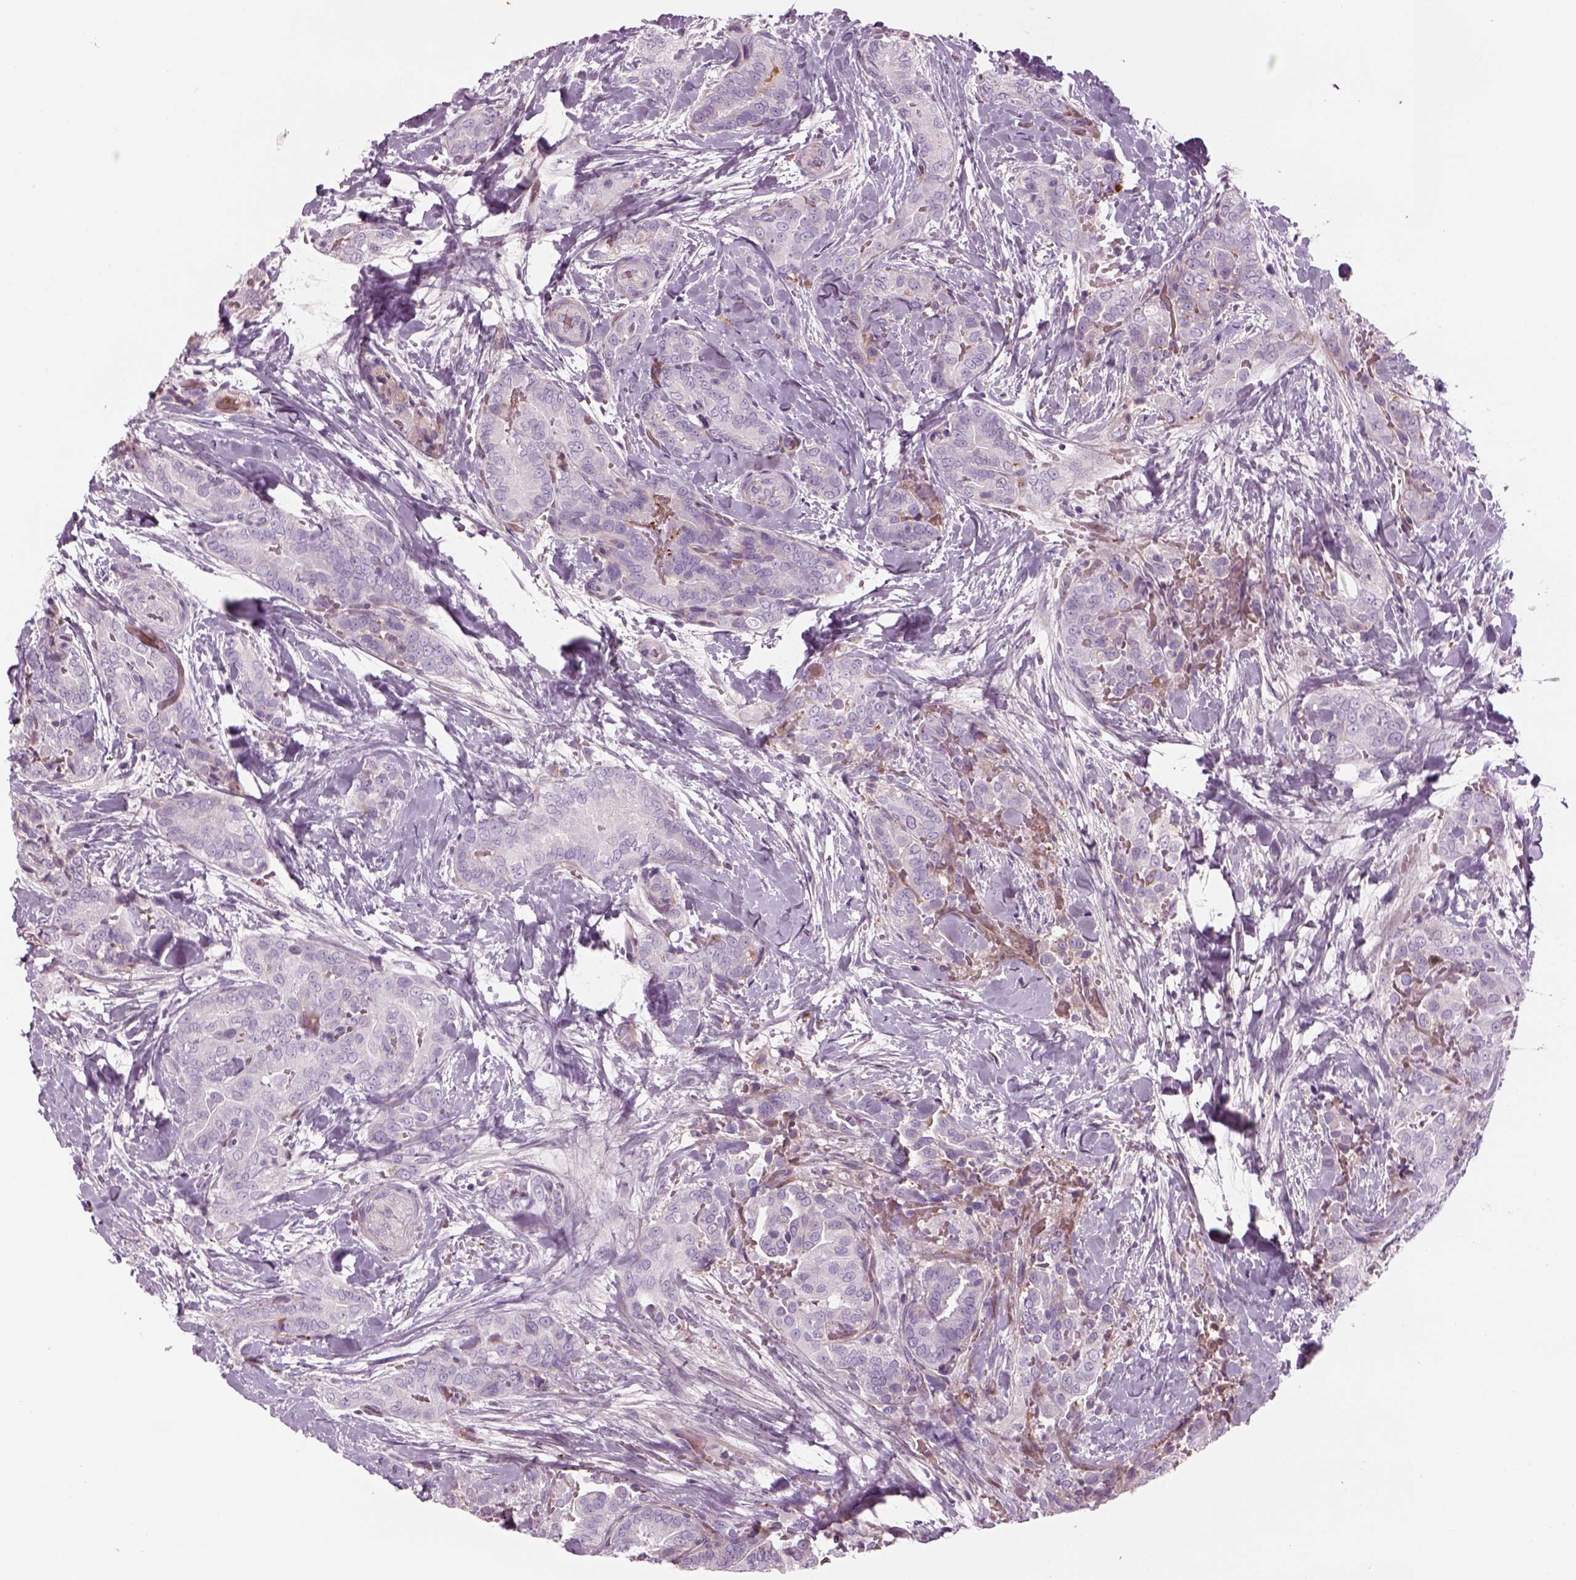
{"staining": {"intensity": "negative", "quantity": "none", "location": "none"}, "tissue": "thyroid cancer", "cell_type": "Tumor cells", "image_type": "cancer", "snomed": [{"axis": "morphology", "description": "Papillary adenocarcinoma, NOS"}, {"axis": "topography", "description": "Thyroid gland"}], "caption": "Immunohistochemical staining of thyroid cancer exhibits no significant staining in tumor cells.", "gene": "PABPC1L2B", "patient": {"sex": "male", "age": 61}}